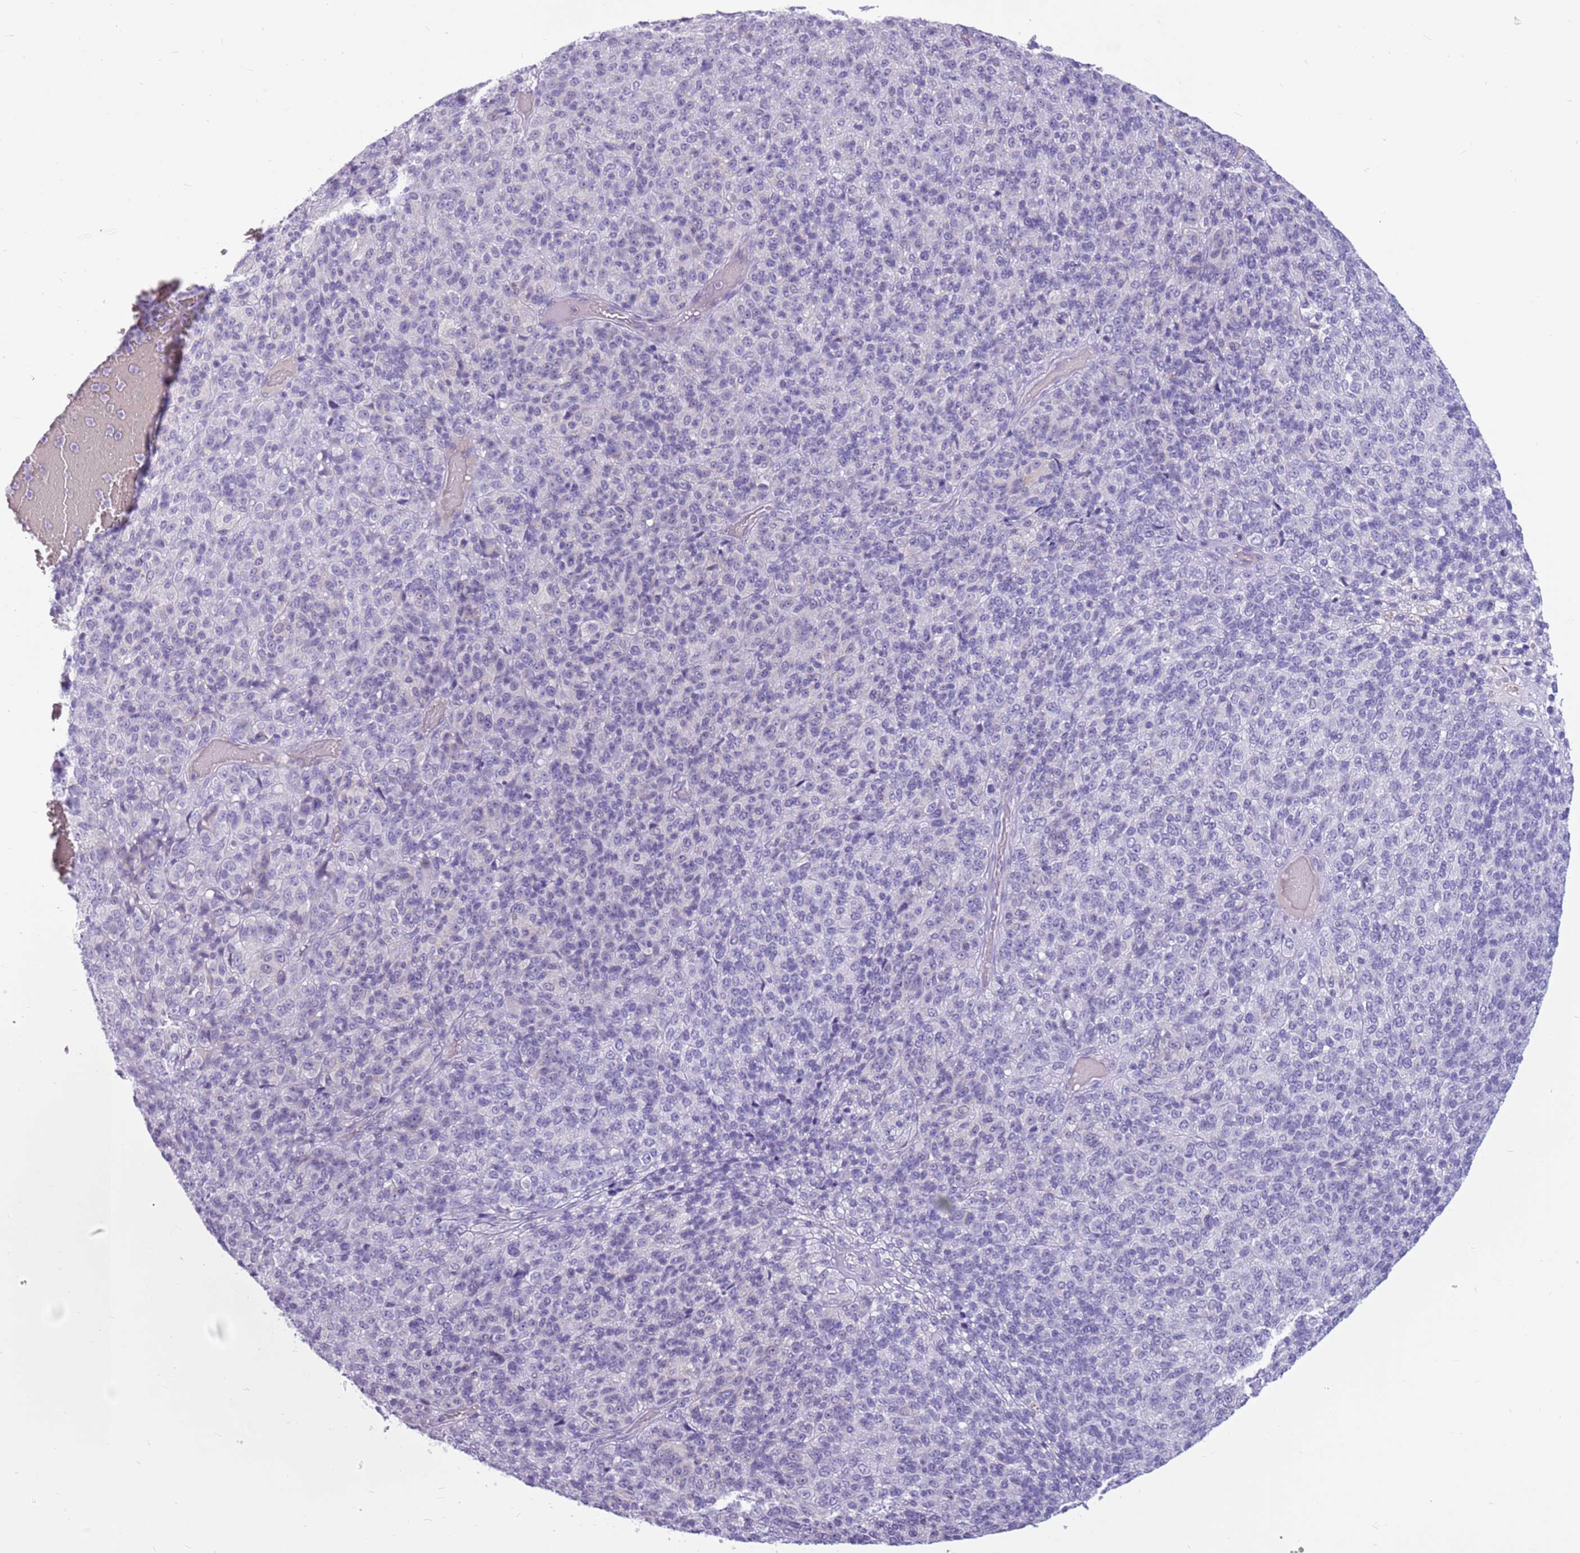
{"staining": {"intensity": "negative", "quantity": "none", "location": "none"}, "tissue": "melanoma", "cell_type": "Tumor cells", "image_type": "cancer", "snomed": [{"axis": "morphology", "description": "Malignant melanoma, Metastatic site"}, {"axis": "topography", "description": "Brain"}], "caption": "Protein analysis of melanoma displays no significant expression in tumor cells.", "gene": "ZNF425", "patient": {"sex": "female", "age": 56}}